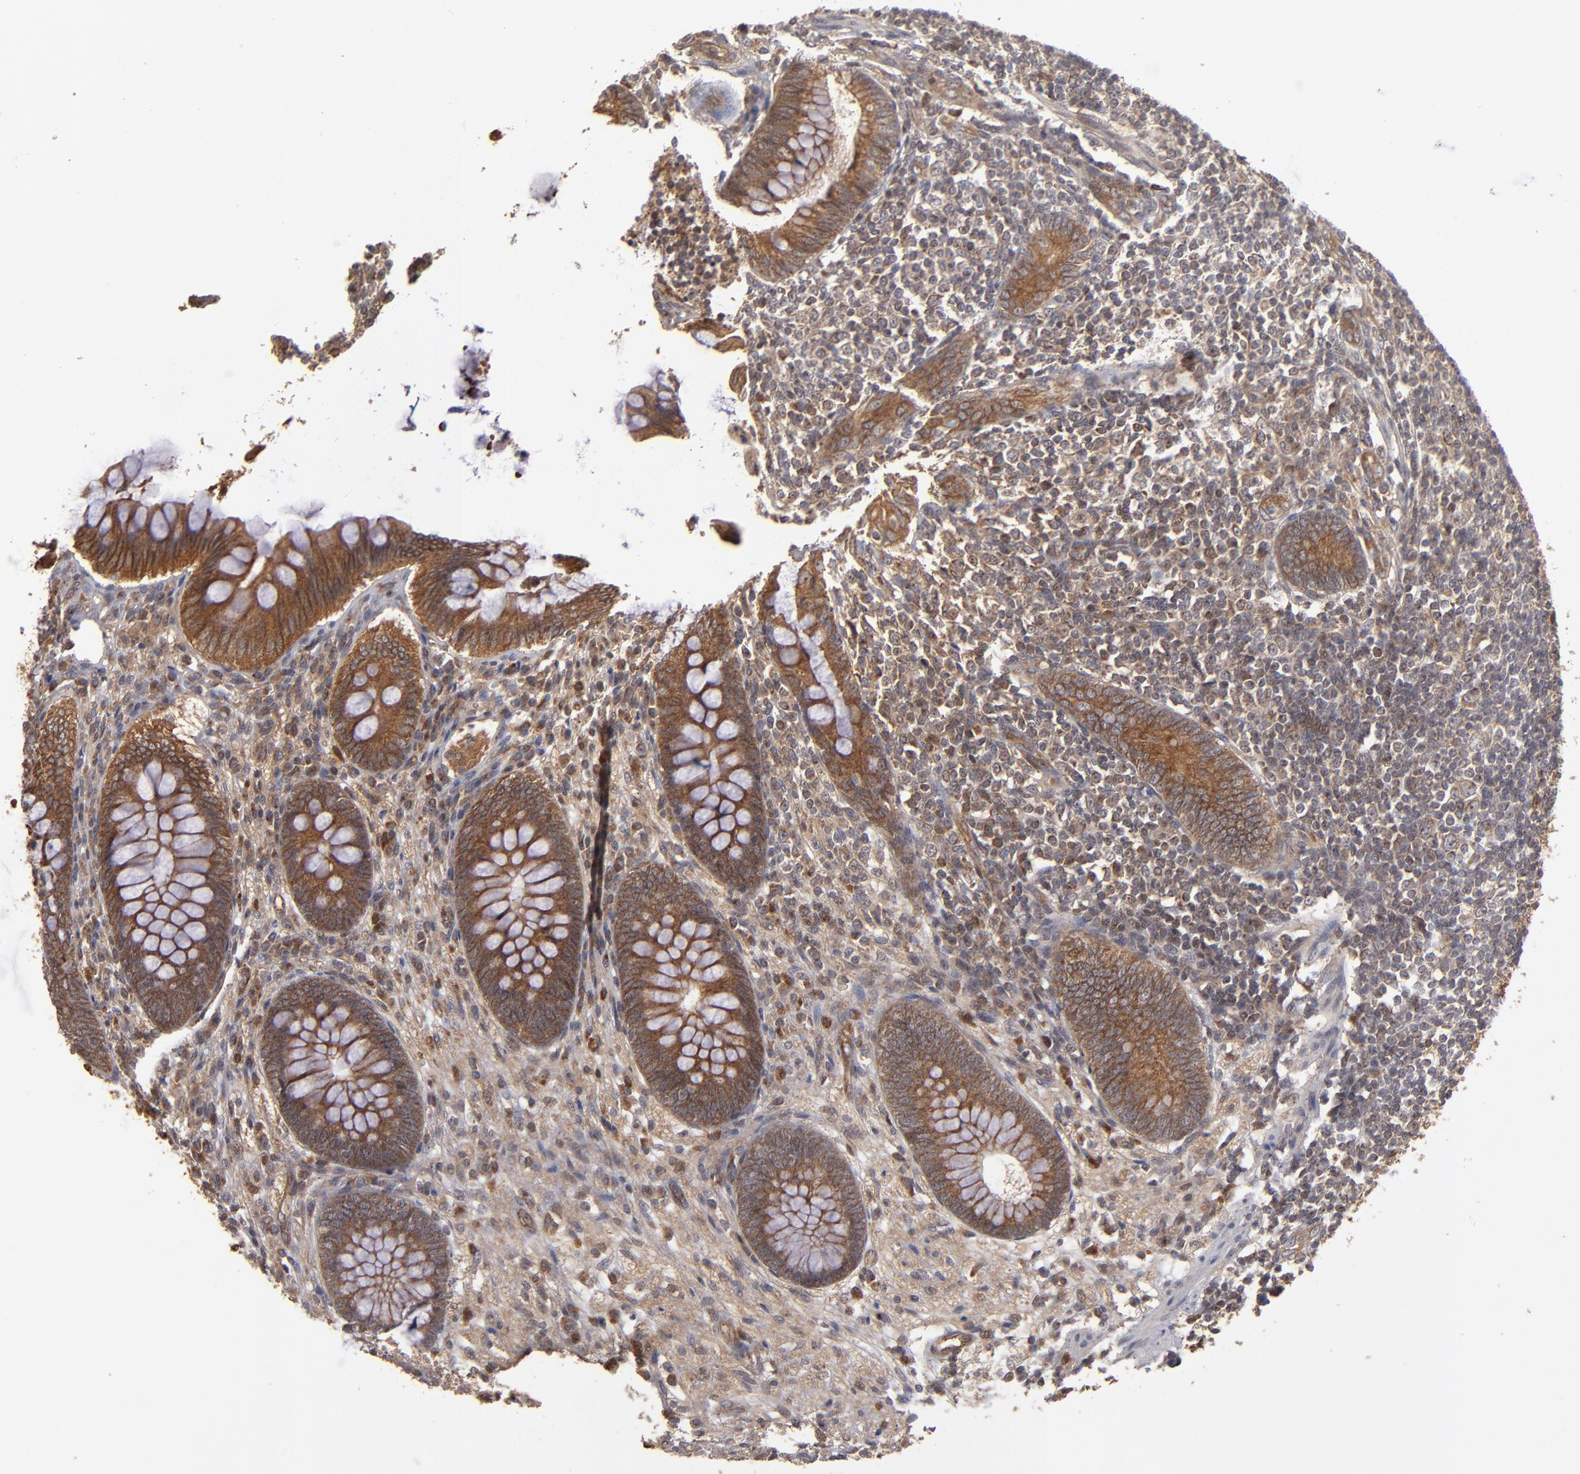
{"staining": {"intensity": "strong", "quantity": ">75%", "location": "cytoplasmic/membranous"}, "tissue": "appendix", "cell_type": "Glandular cells", "image_type": "normal", "snomed": [{"axis": "morphology", "description": "Normal tissue, NOS"}, {"axis": "topography", "description": "Appendix"}], "caption": "Protein analysis of normal appendix displays strong cytoplasmic/membranous positivity in approximately >75% of glandular cells. The staining was performed using DAB (3,3'-diaminobenzidine), with brown indicating positive protein expression. Nuclei are stained blue with hematoxylin.", "gene": "BDKRB1", "patient": {"sex": "female", "age": 66}}